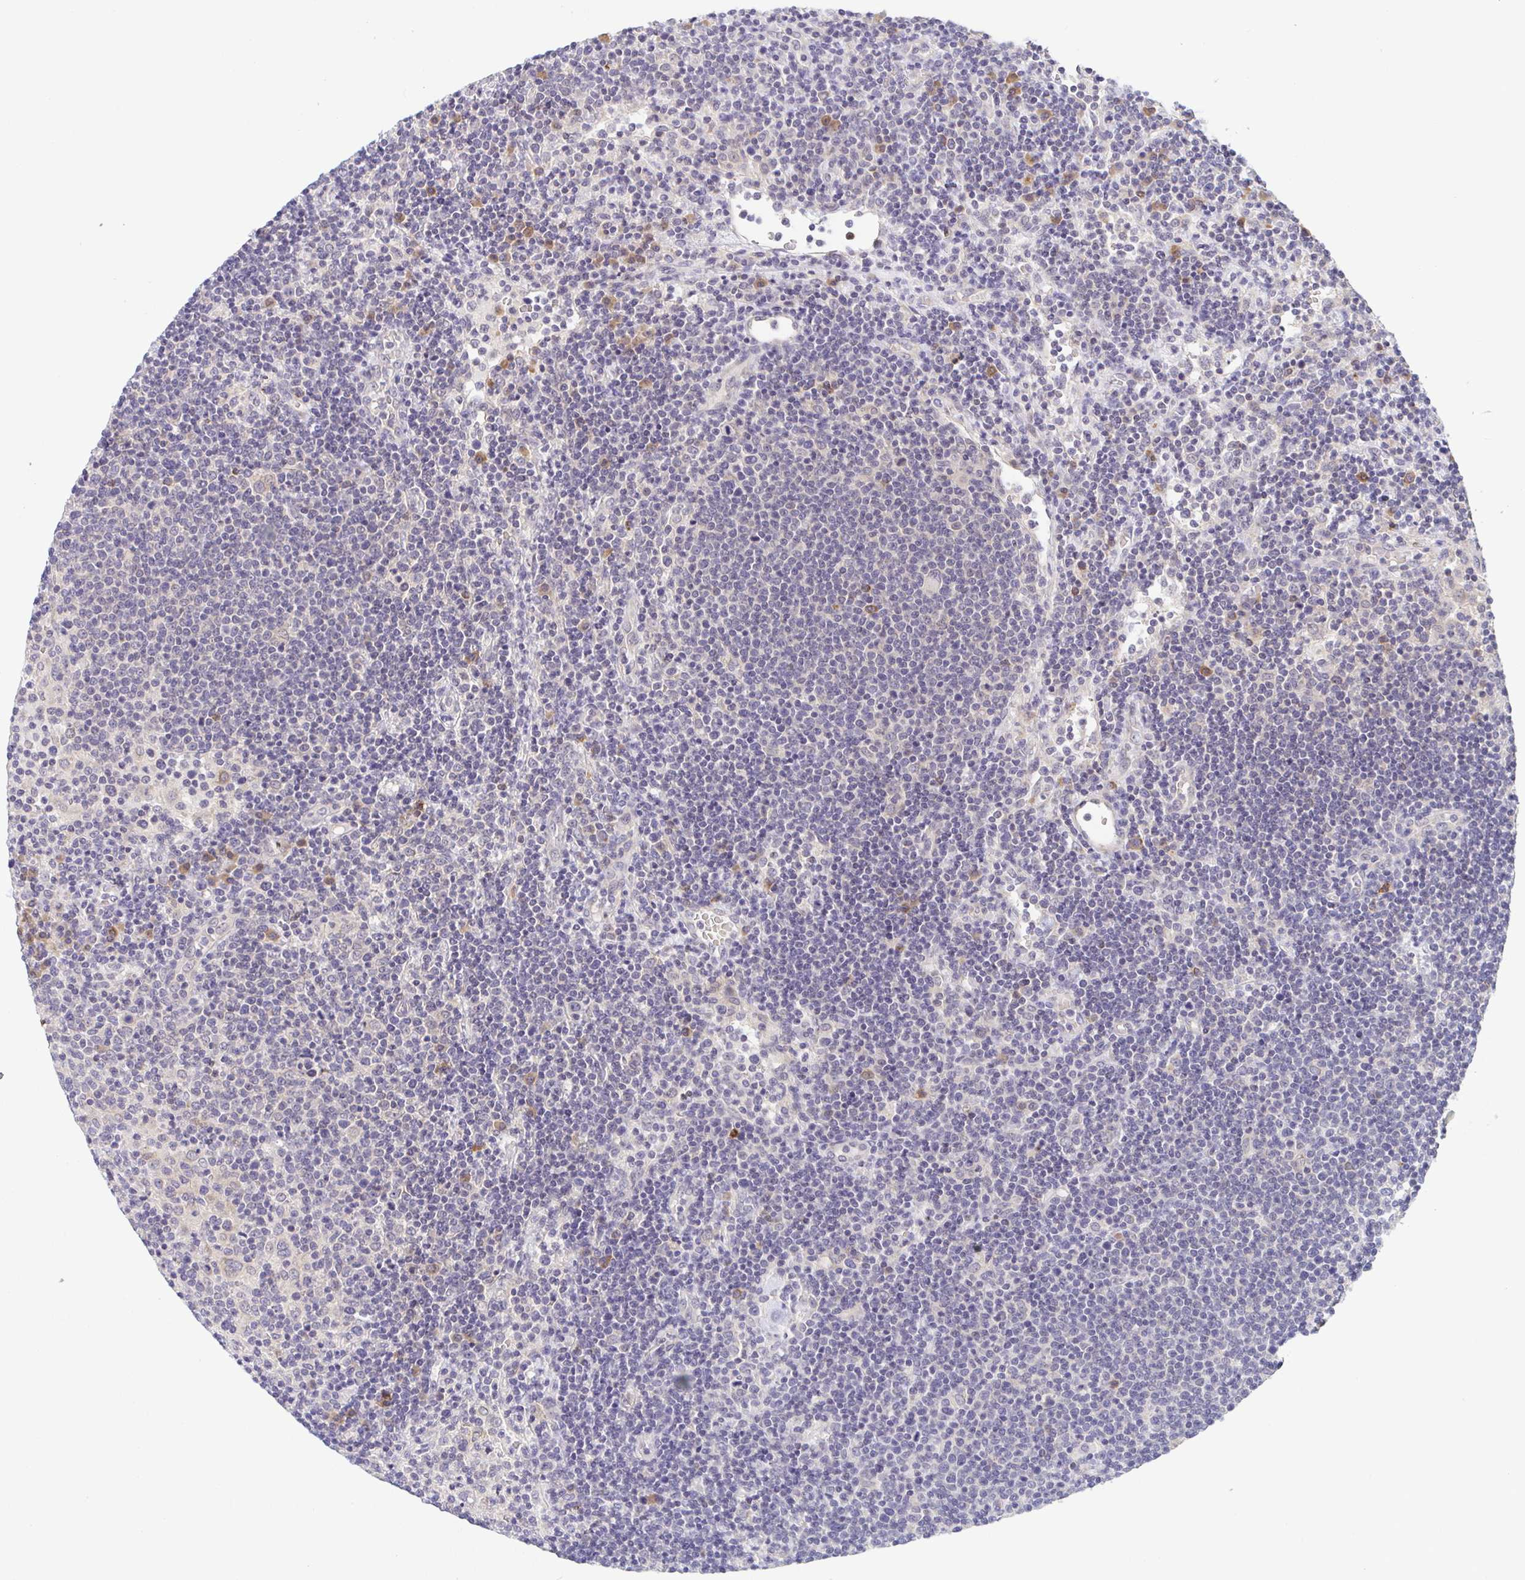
{"staining": {"intensity": "negative", "quantity": "none", "location": "none"}, "tissue": "lymphoma", "cell_type": "Tumor cells", "image_type": "cancer", "snomed": [{"axis": "morphology", "description": "Malignant lymphoma, non-Hodgkin's type, High grade"}, {"axis": "topography", "description": "Lymph node"}], "caption": "This photomicrograph is of lymphoma stained with immunohistochemistry to label a protein in brown with the nuclei are counter-stained blue. There is no staining in tumor cells.", "gene": "BCL2L1", "patient": {"sex": "male", "age": 61}}